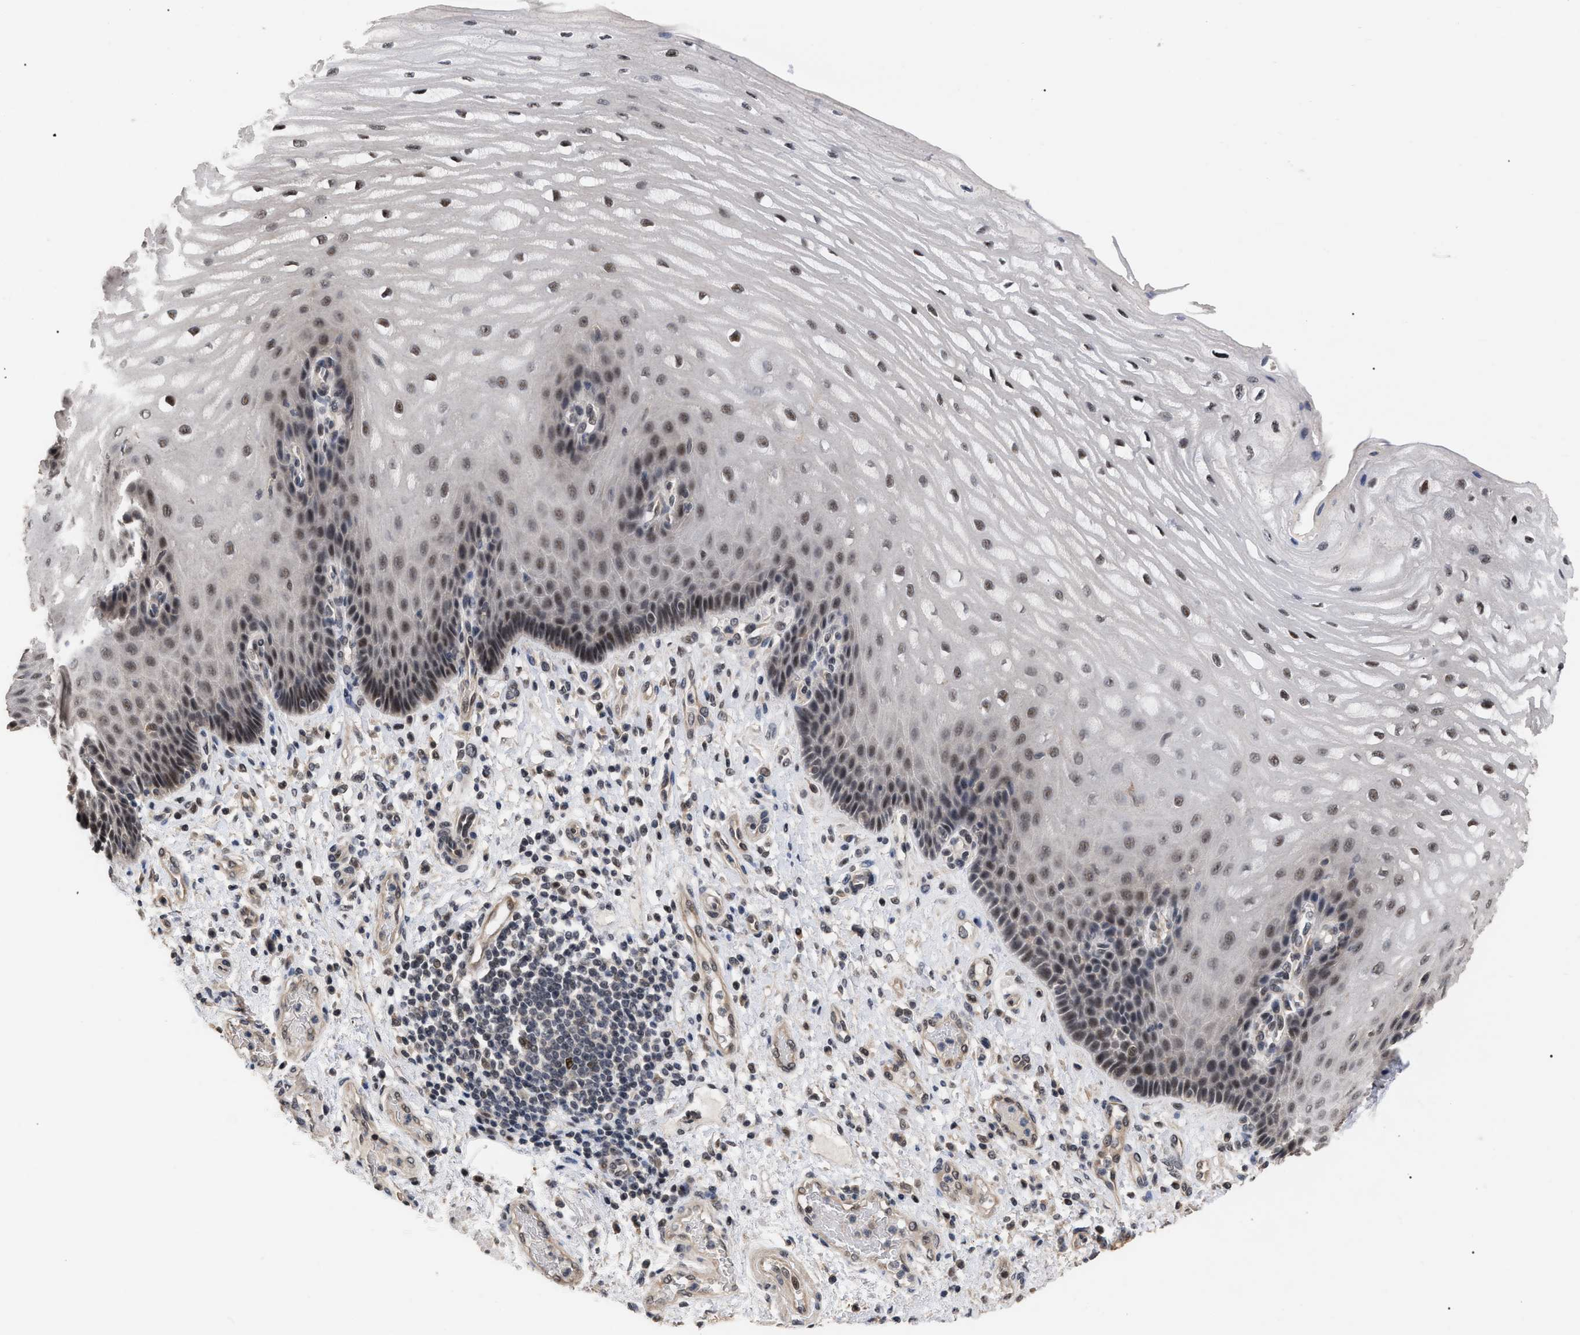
{"staining": {"intensity": "moderate", "quantity": ">75%", "location": "nuclear"}, "tissue": "esophagus", "cell_type": "Squamous epithelial cells", "image_type": "normal", "snomed": [{"axis": "morphology", "description": "Normal tissue, NOS"}, {"axis": "topography", "description": "Esophagus"}], "caption": "Immunohistochemical staining of benign human esophagus demonstrates >75% levels of moderate nuclear protein staining in approximately >75% of squamous epithelial cells. Ihc stains the protein in brown and the nuclei are stained blue.", "gene": "JAZF1", "patient": {"sex": "male", "age": 54}}